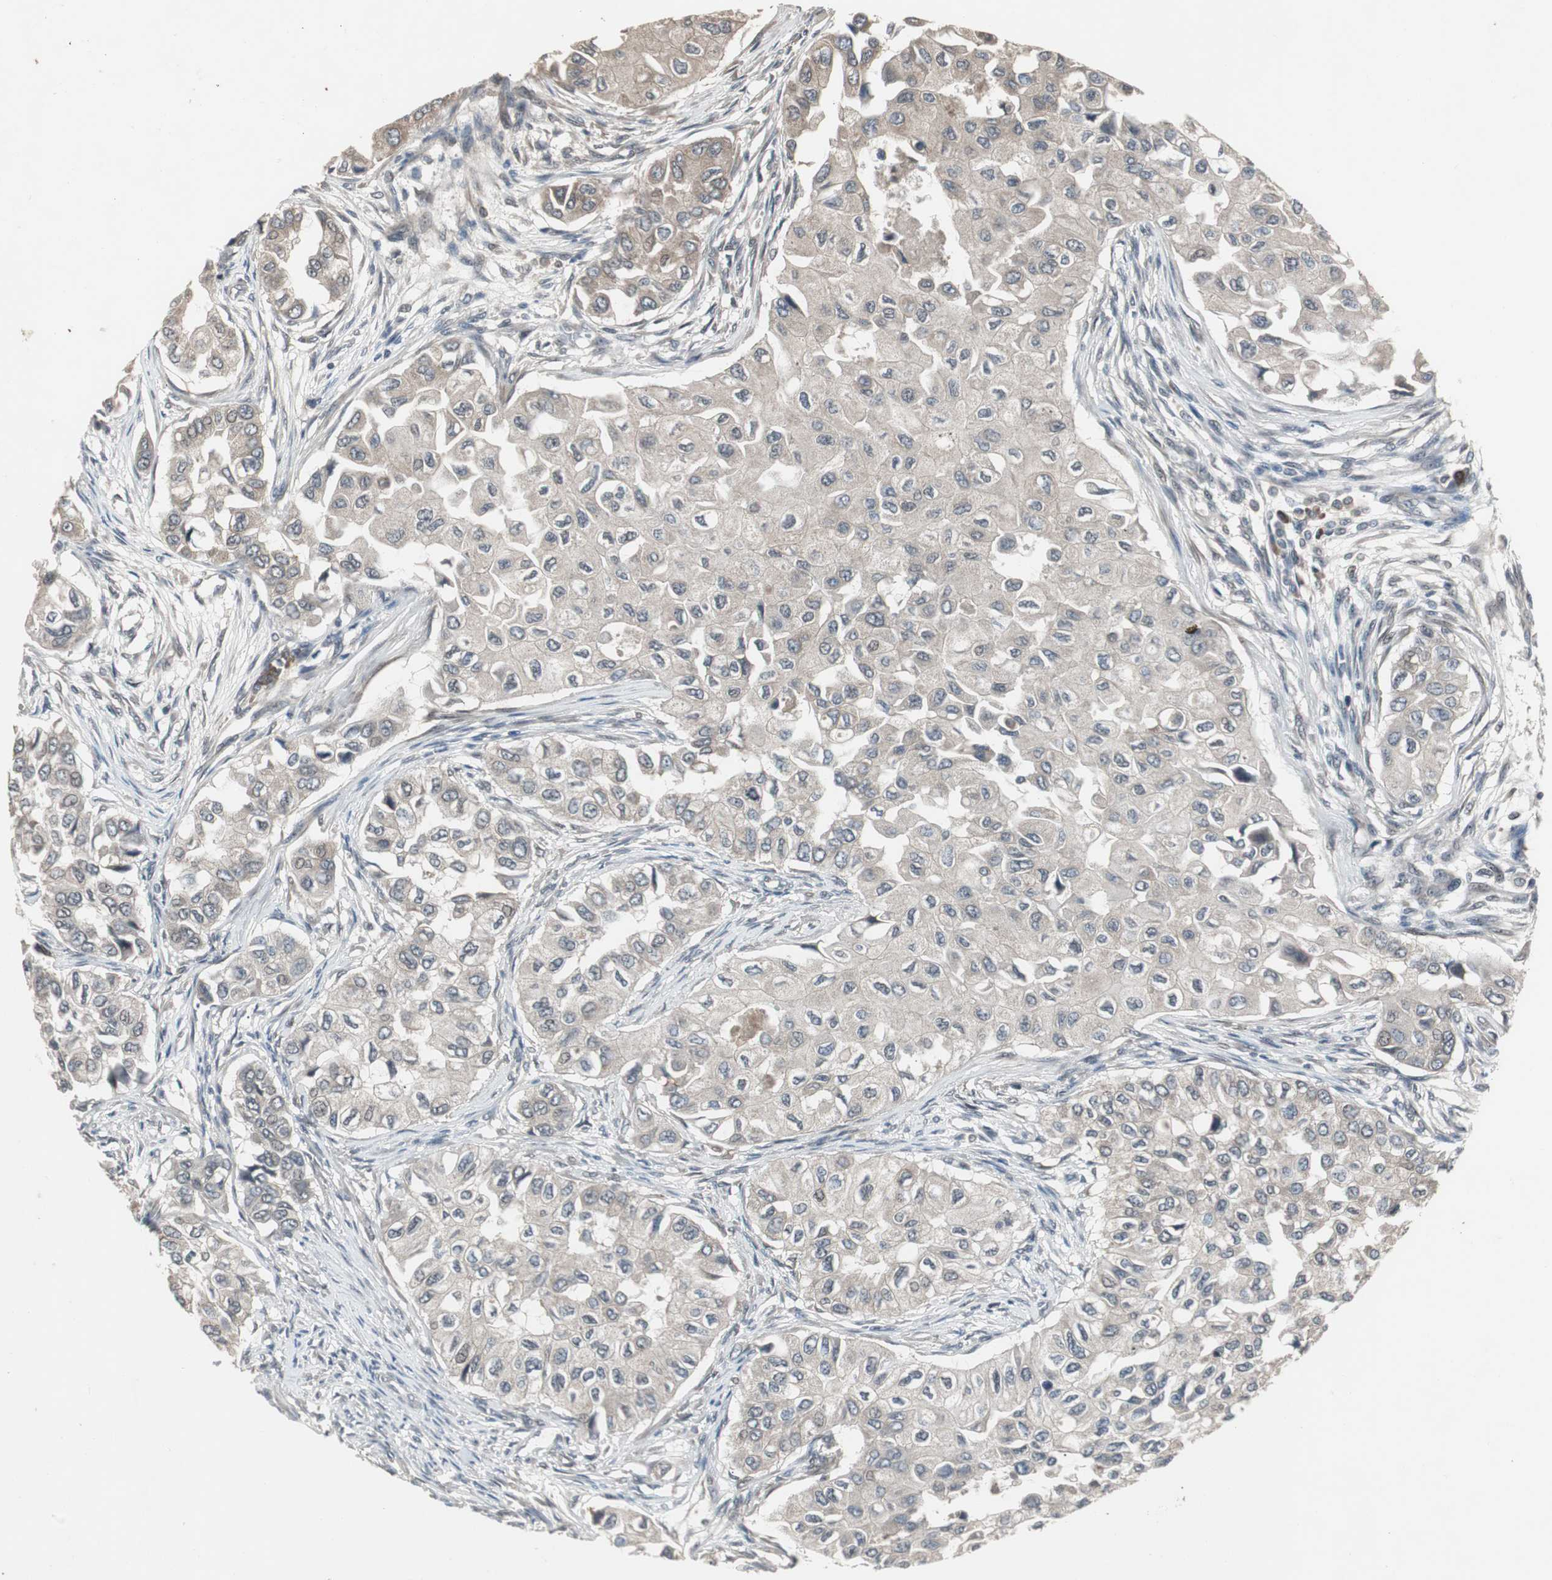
{"staining": {"intensity": "weak", "quantity": ">75%", "location": "cytoplasmic/membranous"}, "tissue": "breast cancer", "cell_type": "Tumor cells", "image_type": "cancer", "snomed": [{"axis": "morphology", "description": "Normal tissue, NOS"}, {"axis": "morphology", "description": "Duct carcinoma"}, {"axis": "topography", "description": "Breast"}], "caption": "Immunohistochemical staining of human breast invasive ductal carcinoma displays low levels of weak cytoplasmic/membranous protein expression in about >75% of tumor cells. Using DAB (brown) and hematoxylin (blue) stains, captured at high magnification using brightfield microscopy.", "gene": "ZMPSTE24", "patient": {"sex": "female", "age": 49}}